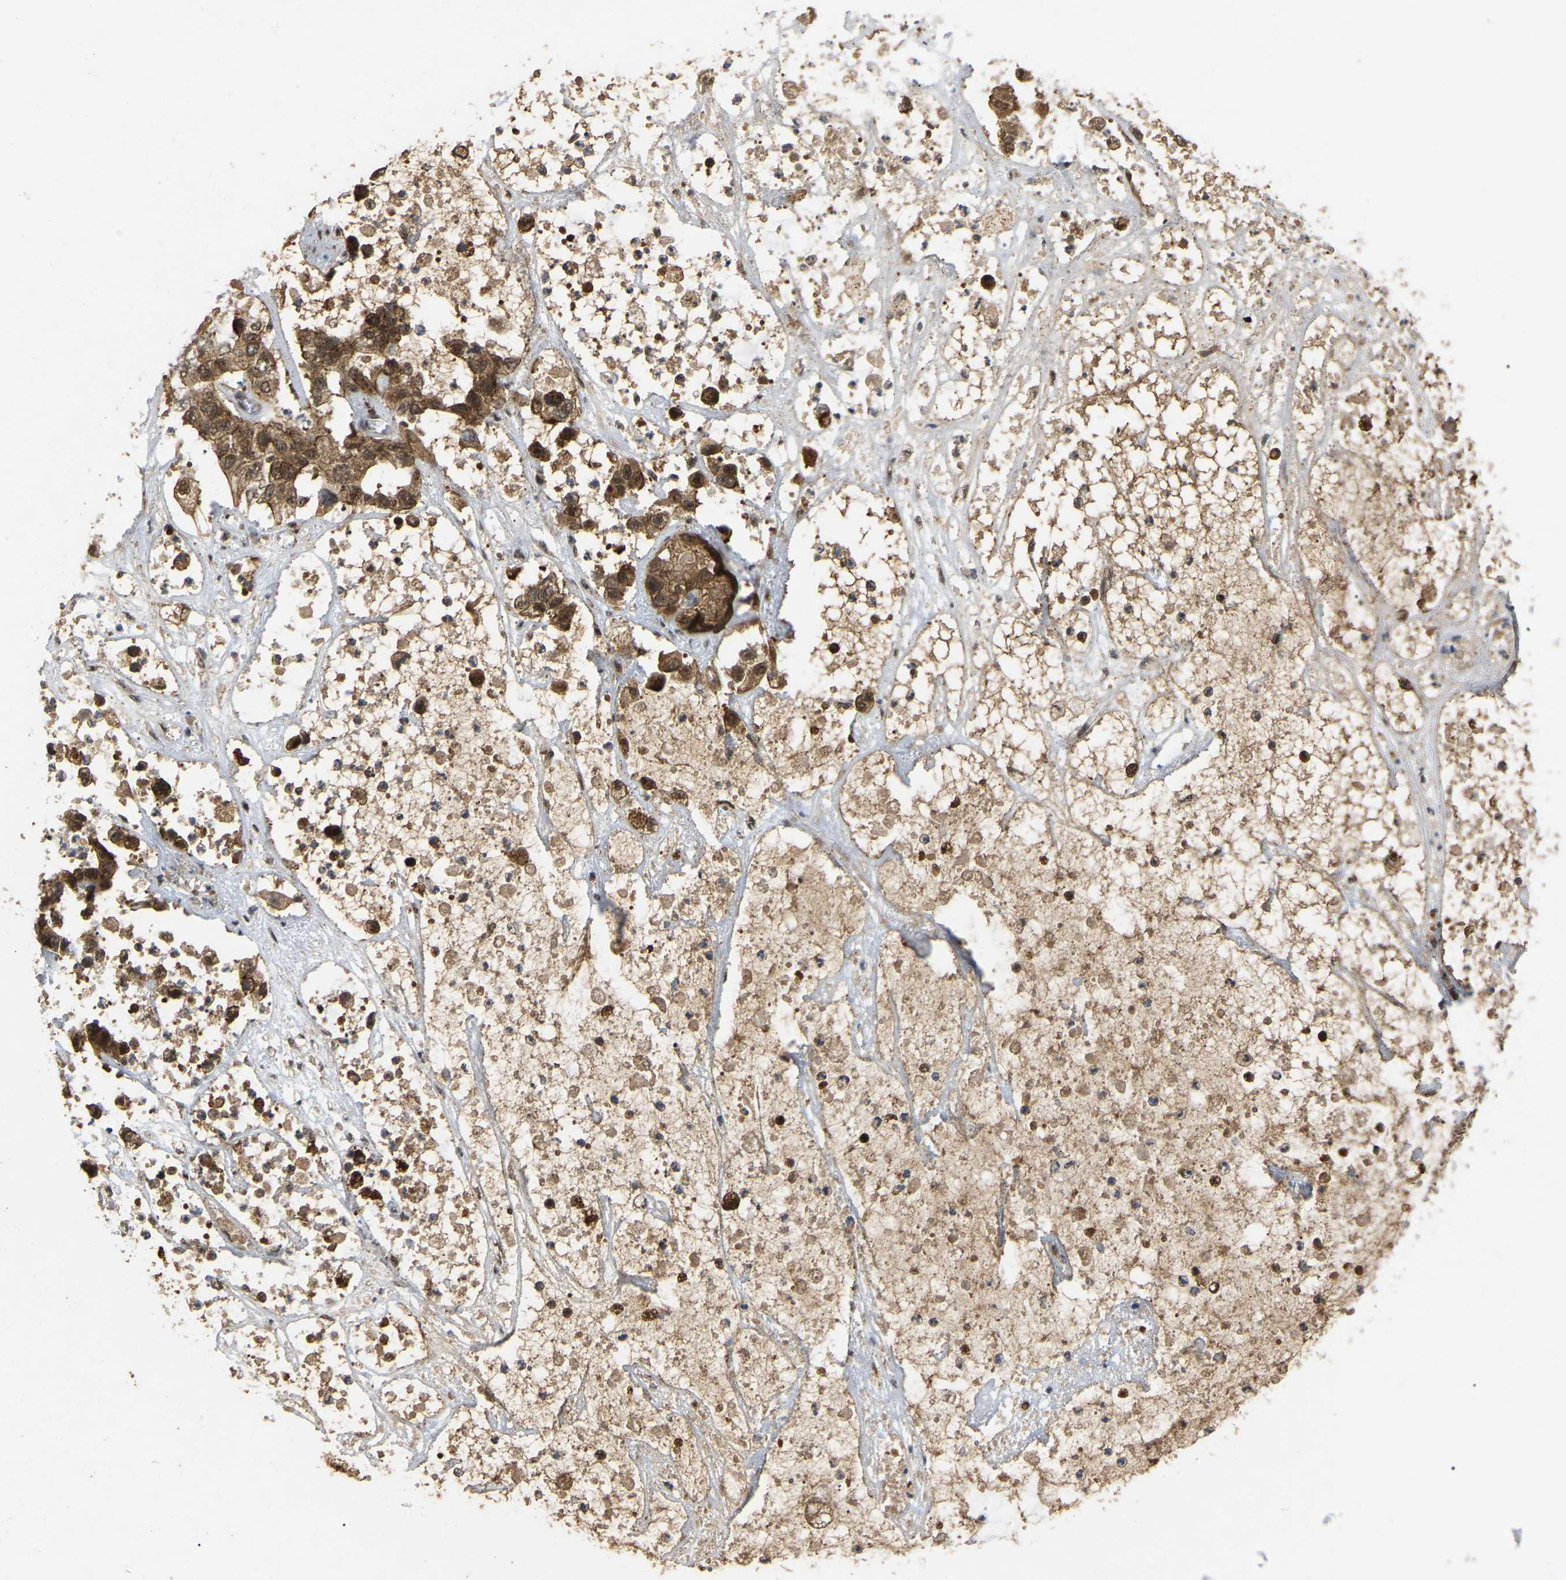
{"staining": {"intensity": "moderate", "quantity": ">75%", "location": "cytoplasmic/membranous,nuclear"}, "tissue": "pancreatic cancer", "cell_type": "Tumor cells", "image_type": "cancer", "snomed": [{"axis": "morphology", "description": "Adenocarcinoma, NOS"}, {"axis": "topography", "description": "Pancreas"}], "caption": "Immunohistochemistry image of pancreatic adenocarcinoma stained for a protein (brown), which exhibits medium levels of moderate cytoplasmic/membranous and nuclear positivity in approximately >75% of tumor cells.", "gene": "KIAA1549", "patient": {"sex": "female", "age": 78}}